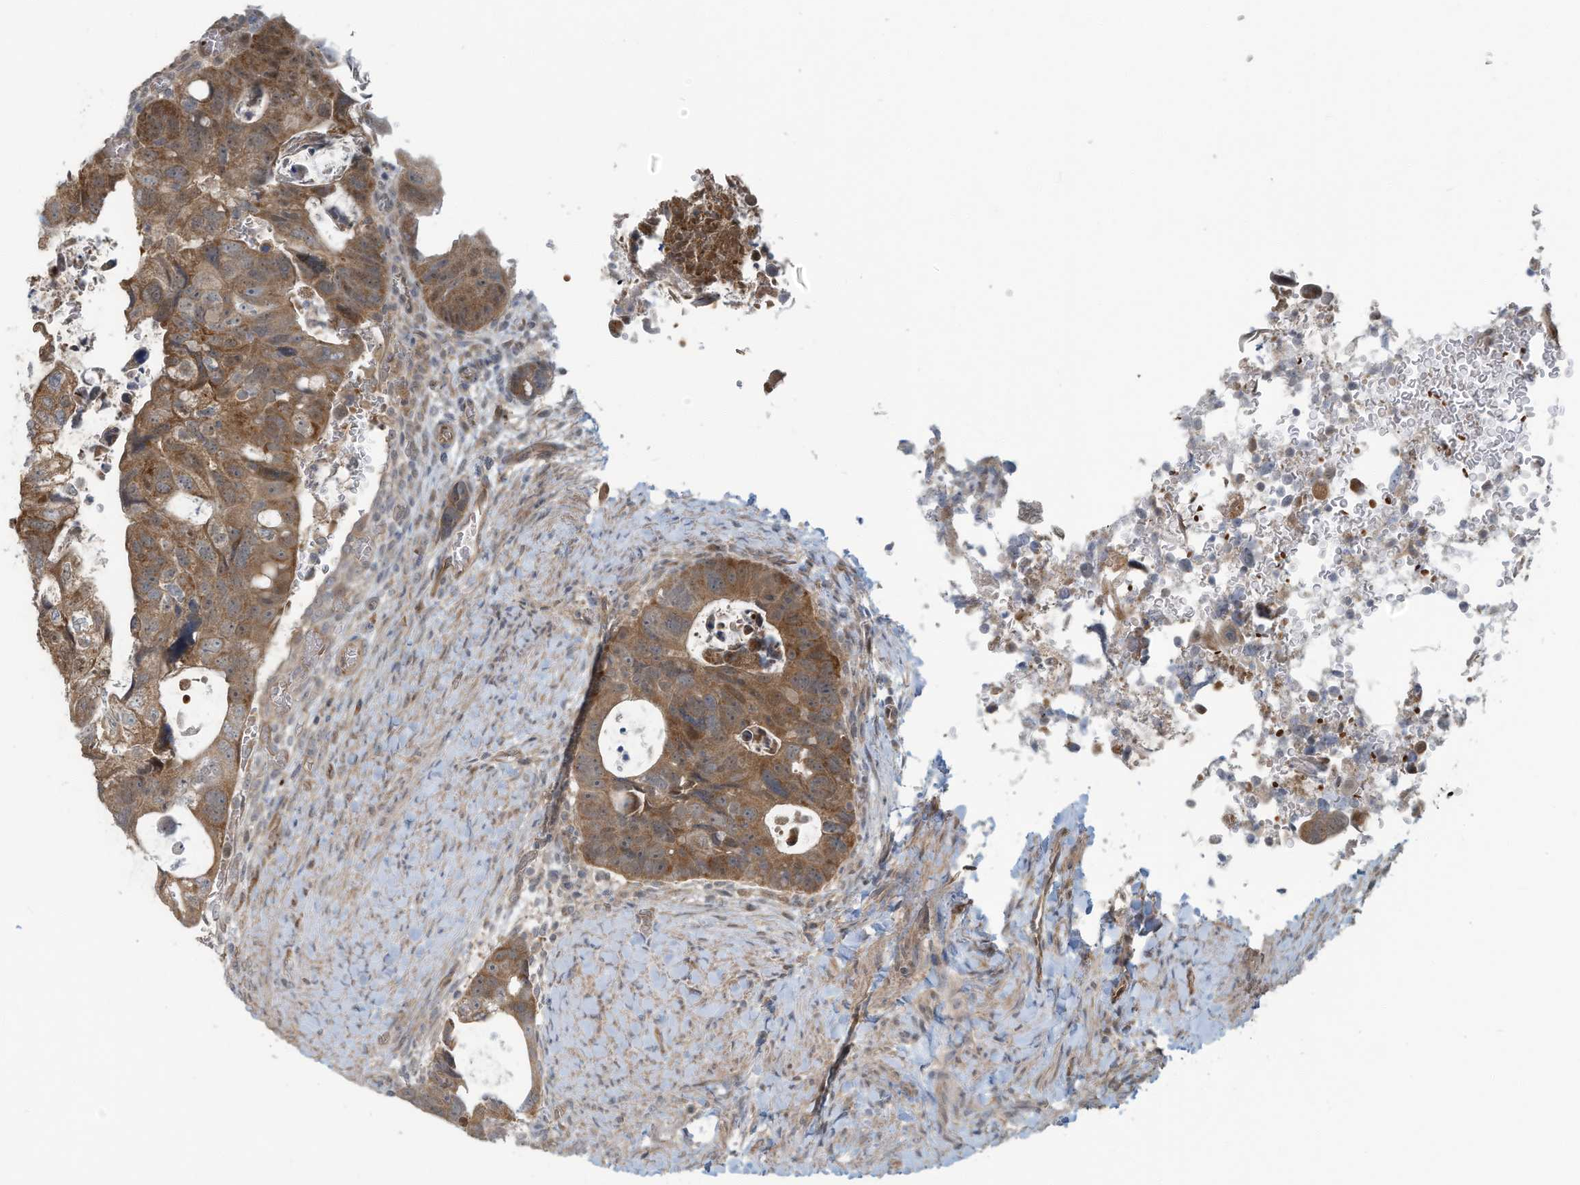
{"staining": {"intensity": "moderate", "quantity": ">75%", "location": "cytoplasmic/membranous"}, "tissue": "colorectal cancer", "cell_type": "Tumor cells", "image_type": "cancer", "snomed": [{"axis": "morphology", "description": "Adenocarcinoma, NOS"}, {"axis": "topography", "description": "Rectum"}], "caption": "About >75% of tumor cells in colorectal cancer exhibit moderate cytoplasmic/membranous protein expression as visualized by brown immunohistochemical staining.", "gene": "ERI2", "patient": {"sex": "male", "age": 59}}